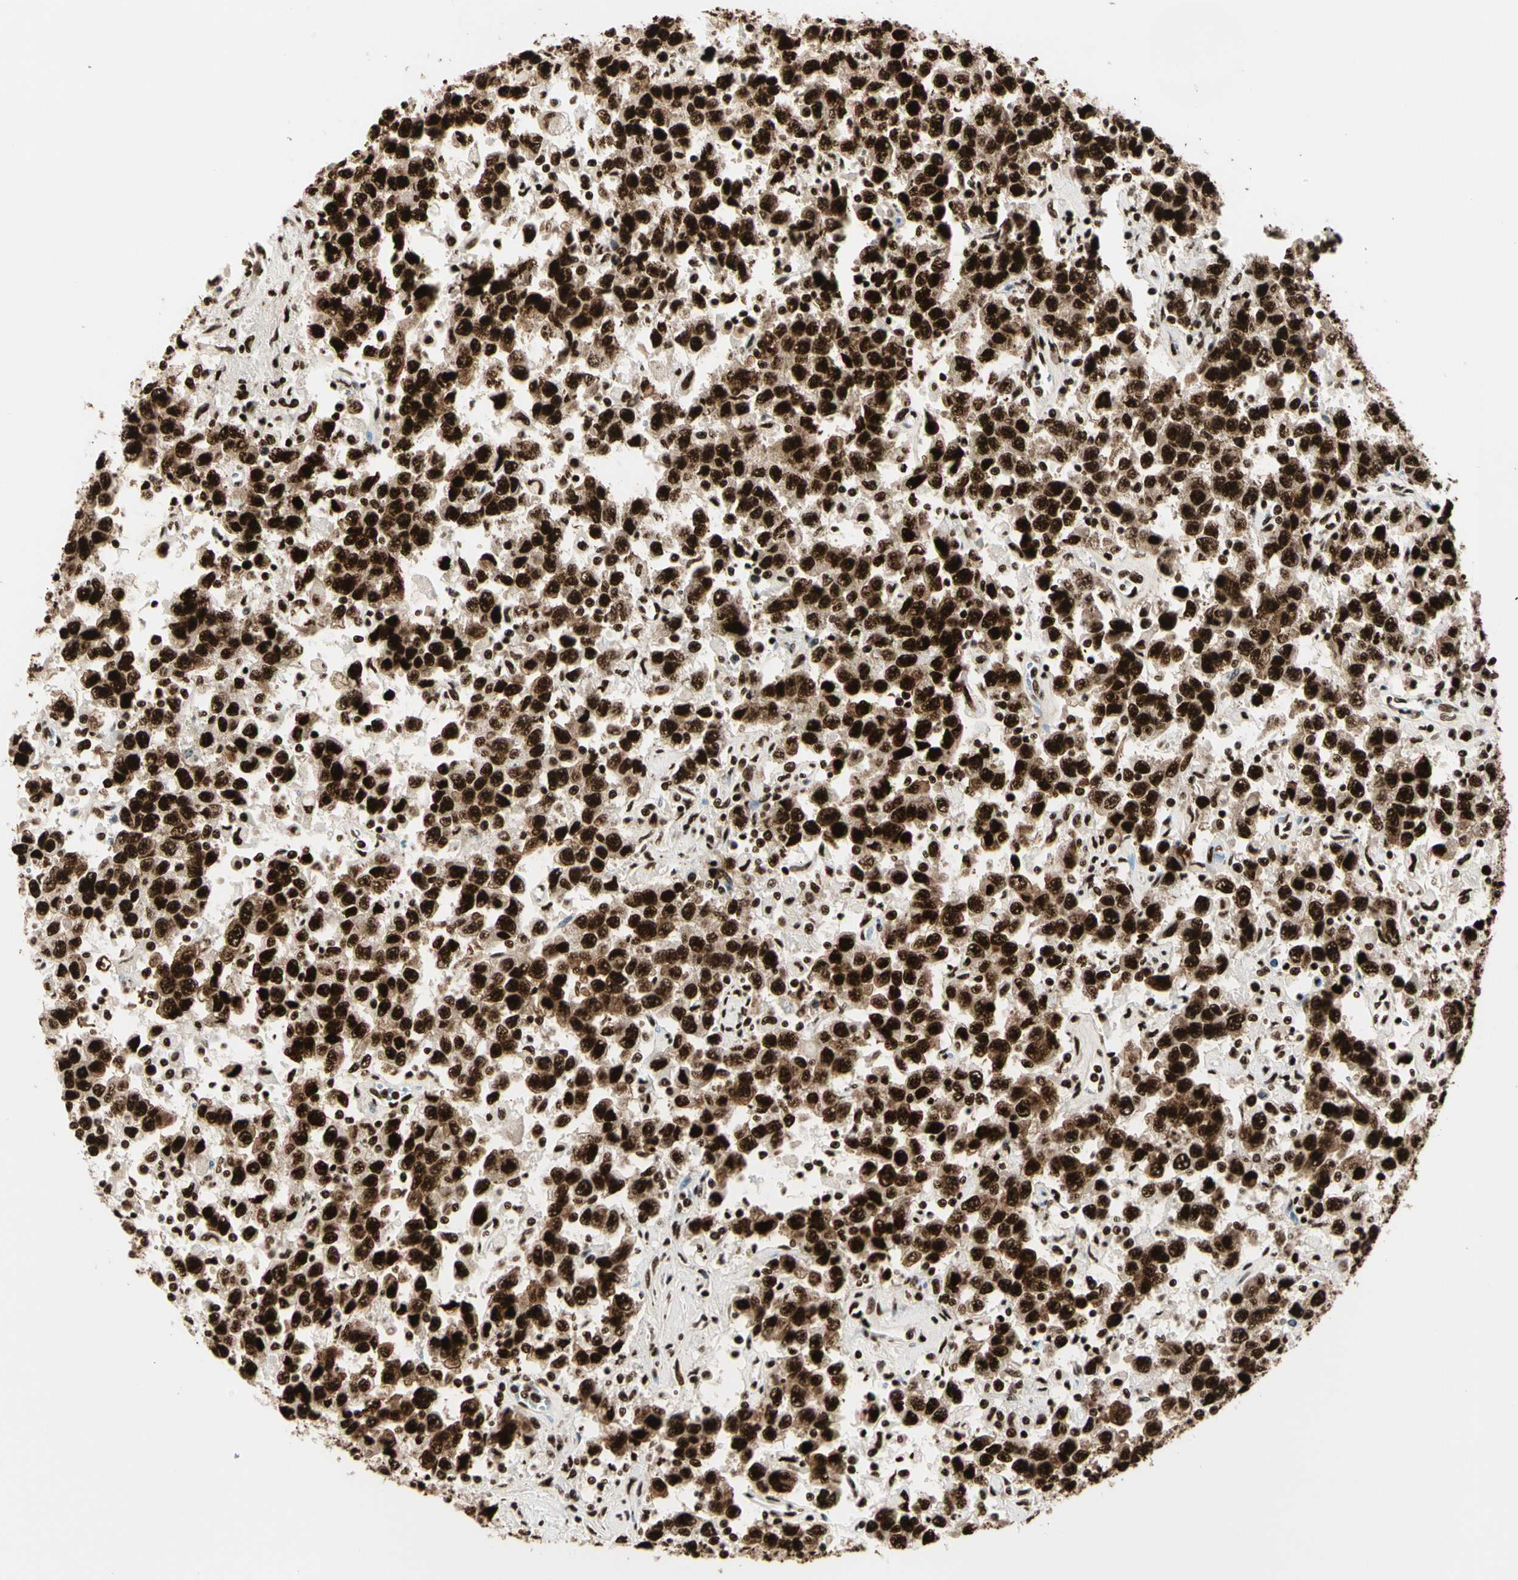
{"staining": {"intensity": "strong", "quantity": ">75%", "location": "cytoplasmic/membranous,nuclear"}, "tissue": "testis cancer", "cell_type": "Tumor cells", "image_type": "cancer", "snomed": [{"axis": "morphology", "description": "Seminoma, NOS"}, {"axis": "topography", "description": "Testis"}], "caption": "Brown immunohistochemical staining in testis cancer reveals strong cytoplasmic/membranous and nuclear expression in approximately >75% of tumor cells.", "gene": "CCAR1", "patient": {"sex": "male", "age": 41}}